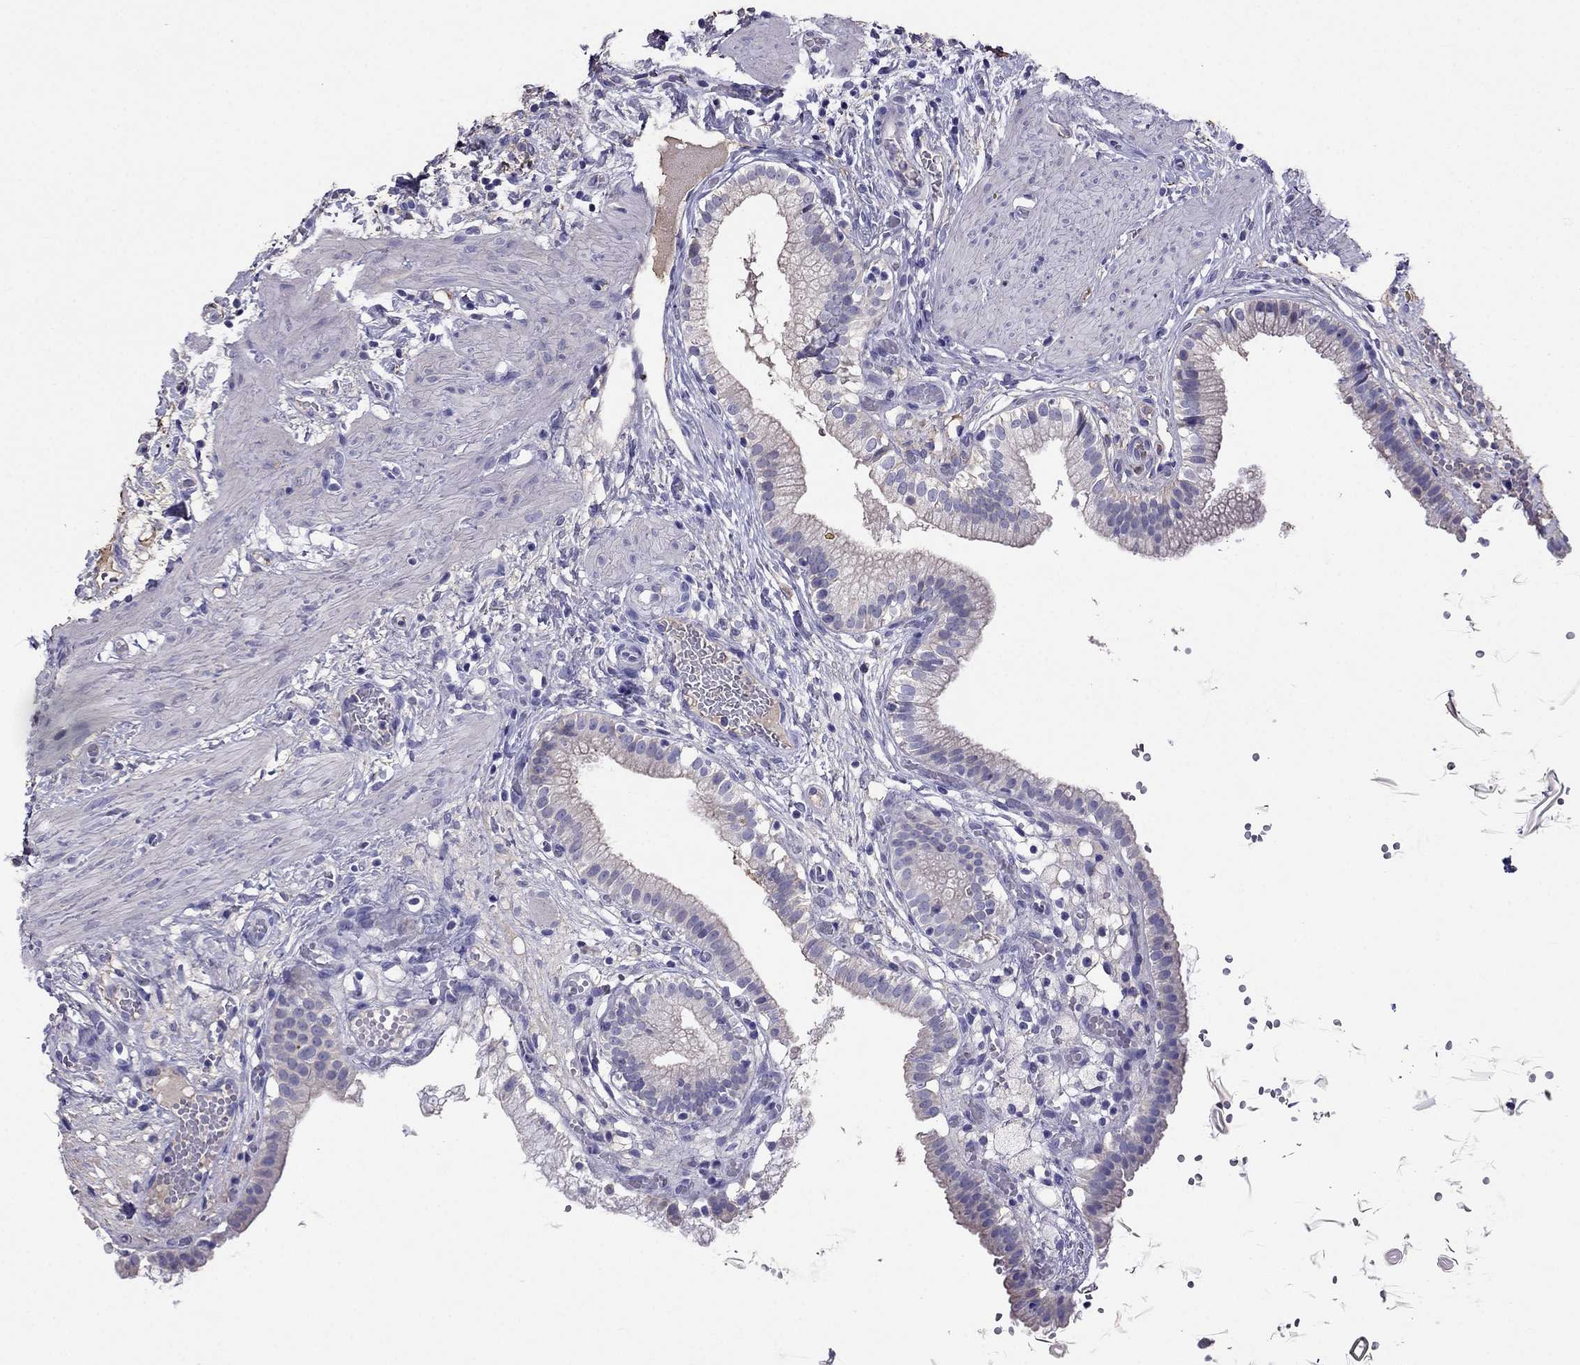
{"staining": {"intensity": "negative", "quantity": "none", "location": "none"}, "tissue": "gallbladder", "cell_type": "Glandular cells", "image_type": "normal", "snomed": [{"axis": "morphology", "description": "Normal tissue, NOS"}, {"axis": "topography", "description": "Gallbladder"}], "caption": "Glandular cells show no significant staining in unremarkable gallbladder.", "gene": "TBC1D21", "patient": {"sex": "female", "age": 24}}